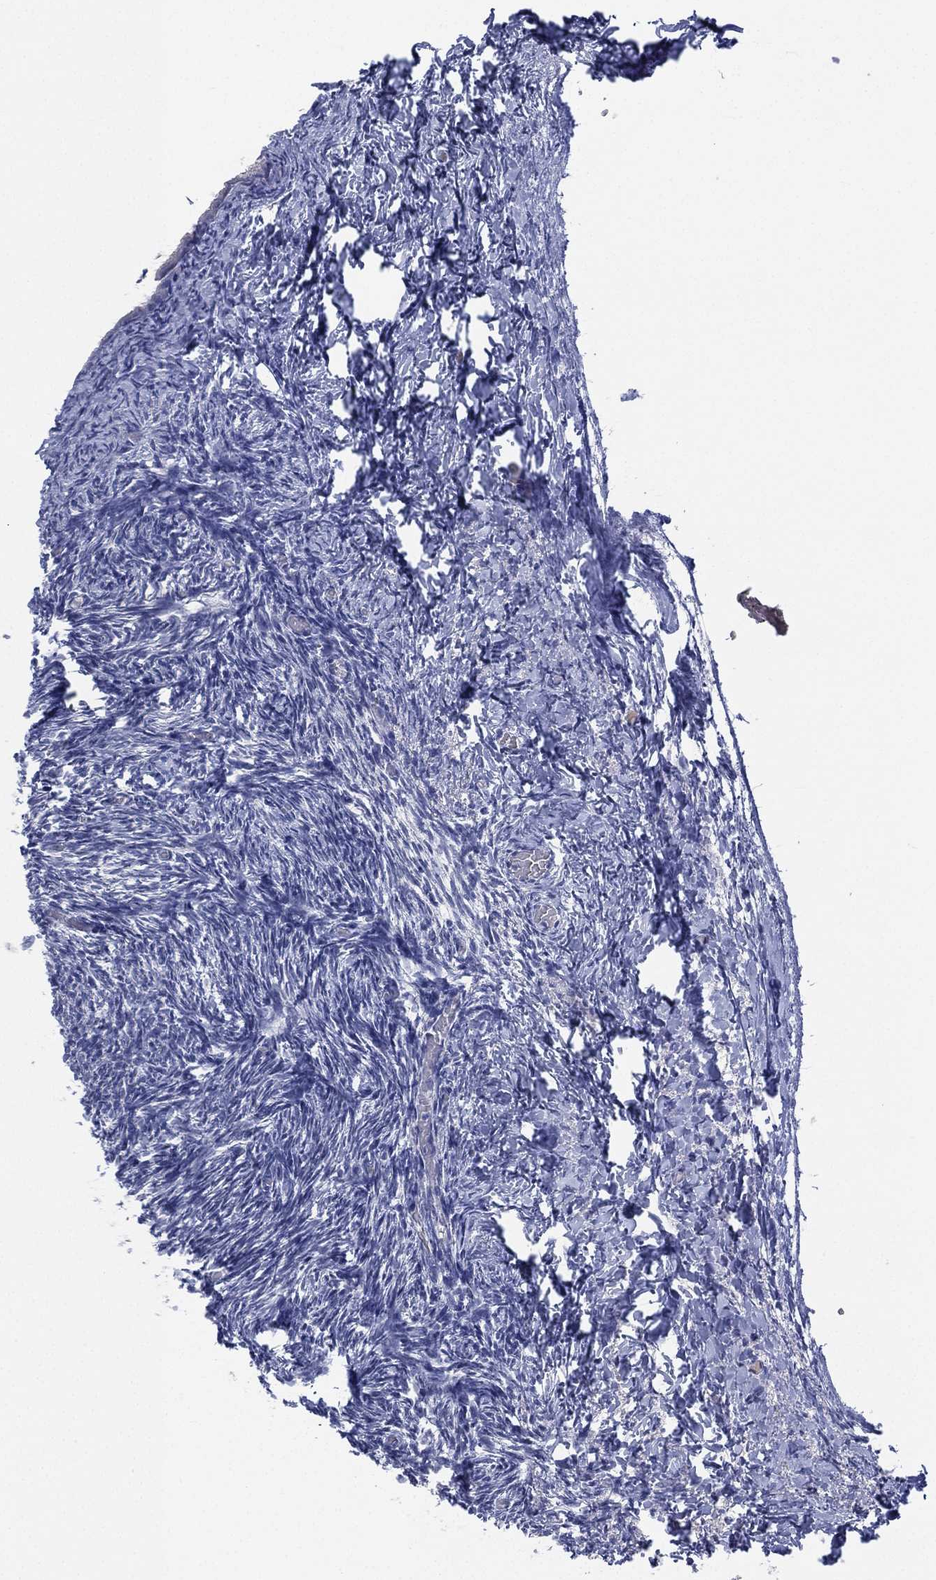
{"staining": {"intensity": "negative", "quantity": "none", "location": "none"}, "tissue": "ovary", "cell_type": "Follicle cells", "image_type": "normal", "snomed": [{"axis": "morphology", "description": "Normal tissue, NOS"}, {"axis": "topography", "description": "Ovary"}], "caption": "The immunohistochemistry histopathology image has no significant positivity in follicle cells of ovary. (IHC, brightfield microscopy, high magnification).", "gene": "CYP2D6", "patient": {"sex": "female", "age": 39}}